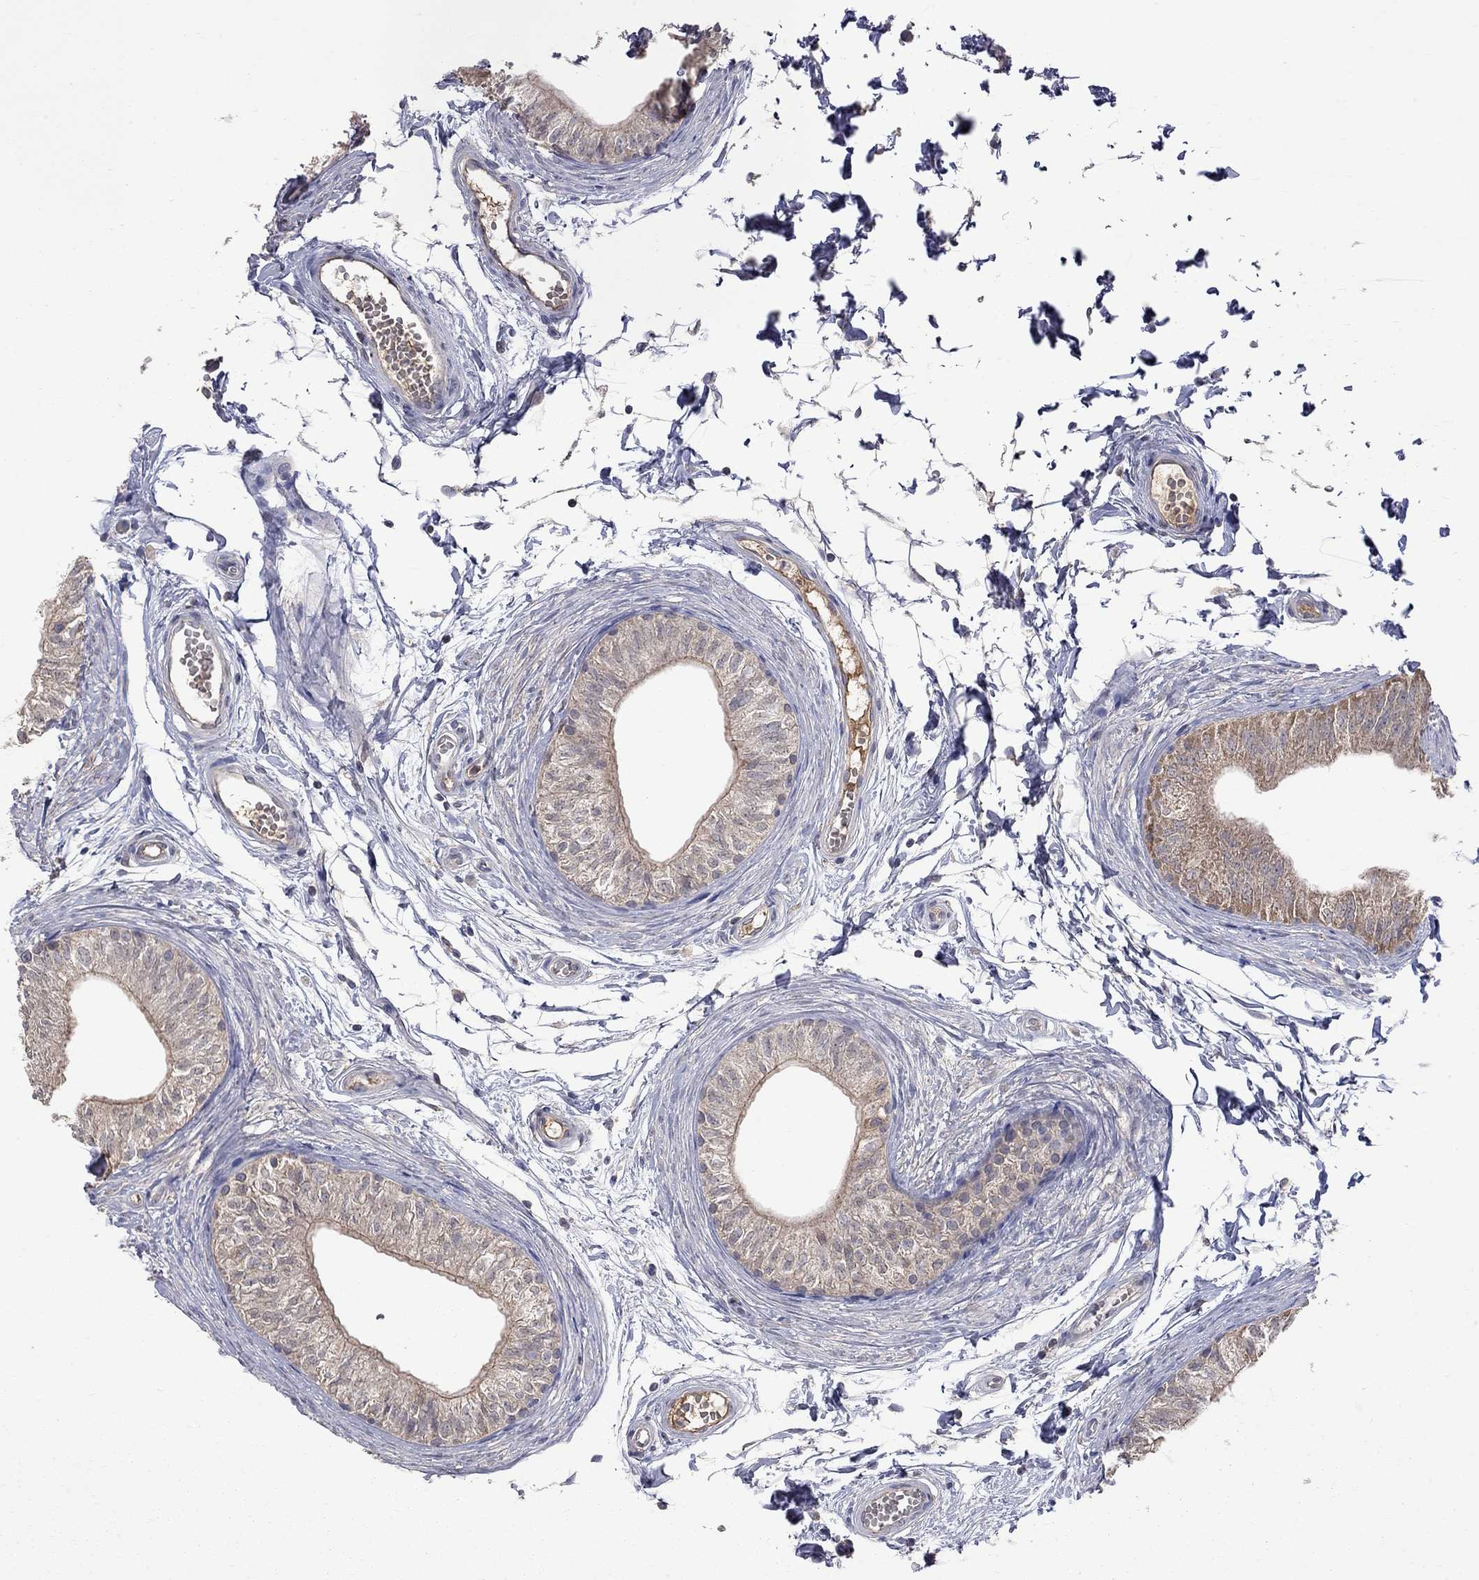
{"staining": {"intensity": "moderate", "quantity": ">75%", "location": "cytoplasmic/membranous"}, "tissue": "epididymis", "cell_type": "Glandular cells", "image_type": "normal", "snomed": [{"axis": "morphology", "description": "Normal tissue, NOS"}, {"axis": "topography", "description": "Epididymis"}], "caption": "Immunohistochemistry (IHC) photomicrograph of benign human epididymis stained for a protein (brown), which displays medium levels of moderate cytoplasmic/membranous staining in approximately >75% of glandular cells.", "gene": "HTR6", "patient": {"sex": "male", "age": 22}}